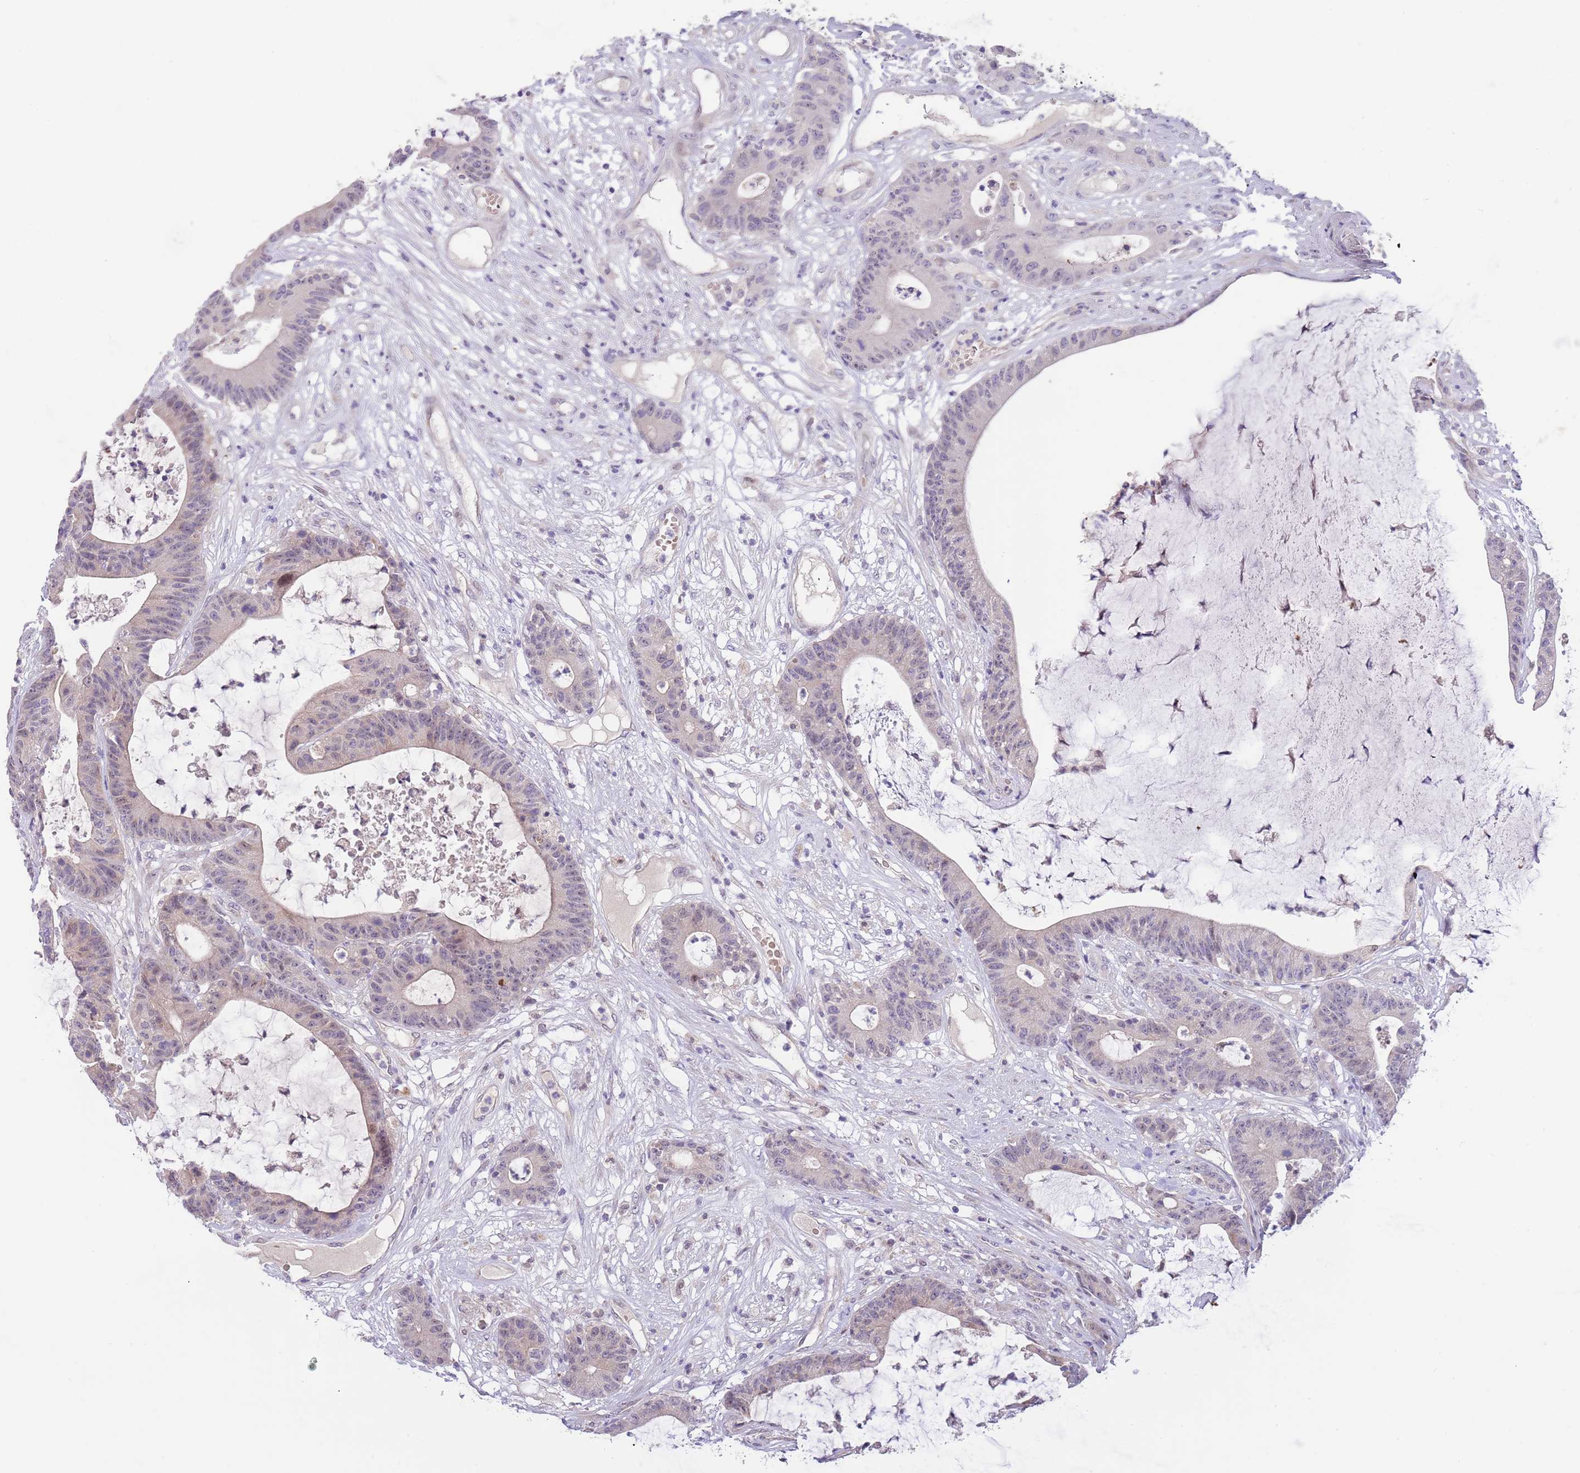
{"staining": {"intensity": "negative", "quantity": "none", "location": "none"}, "tissue": "colorectal cancer", "cell_type": "Tumor cells", "image_type": "cancer", "snomed": [{"axis": "morphology", "description": "Adenocarcinoma, NOS"}, {"axis": "topography", "description": "Colon"}], "caption": "Immunohistochemistry photomicrograph of neoplastic tissue: human colorectal adenocarcinoma stained with DAB exhibits no significant protein positivity in tumor cells. The staining was performed using DAB to visualize the protein expression in brown, while the nuclei were stained in blue with hematoxylin (Magnification: 20x).", "gene": "AP1S2", "patient": {"sex": "female", "age": 84}}